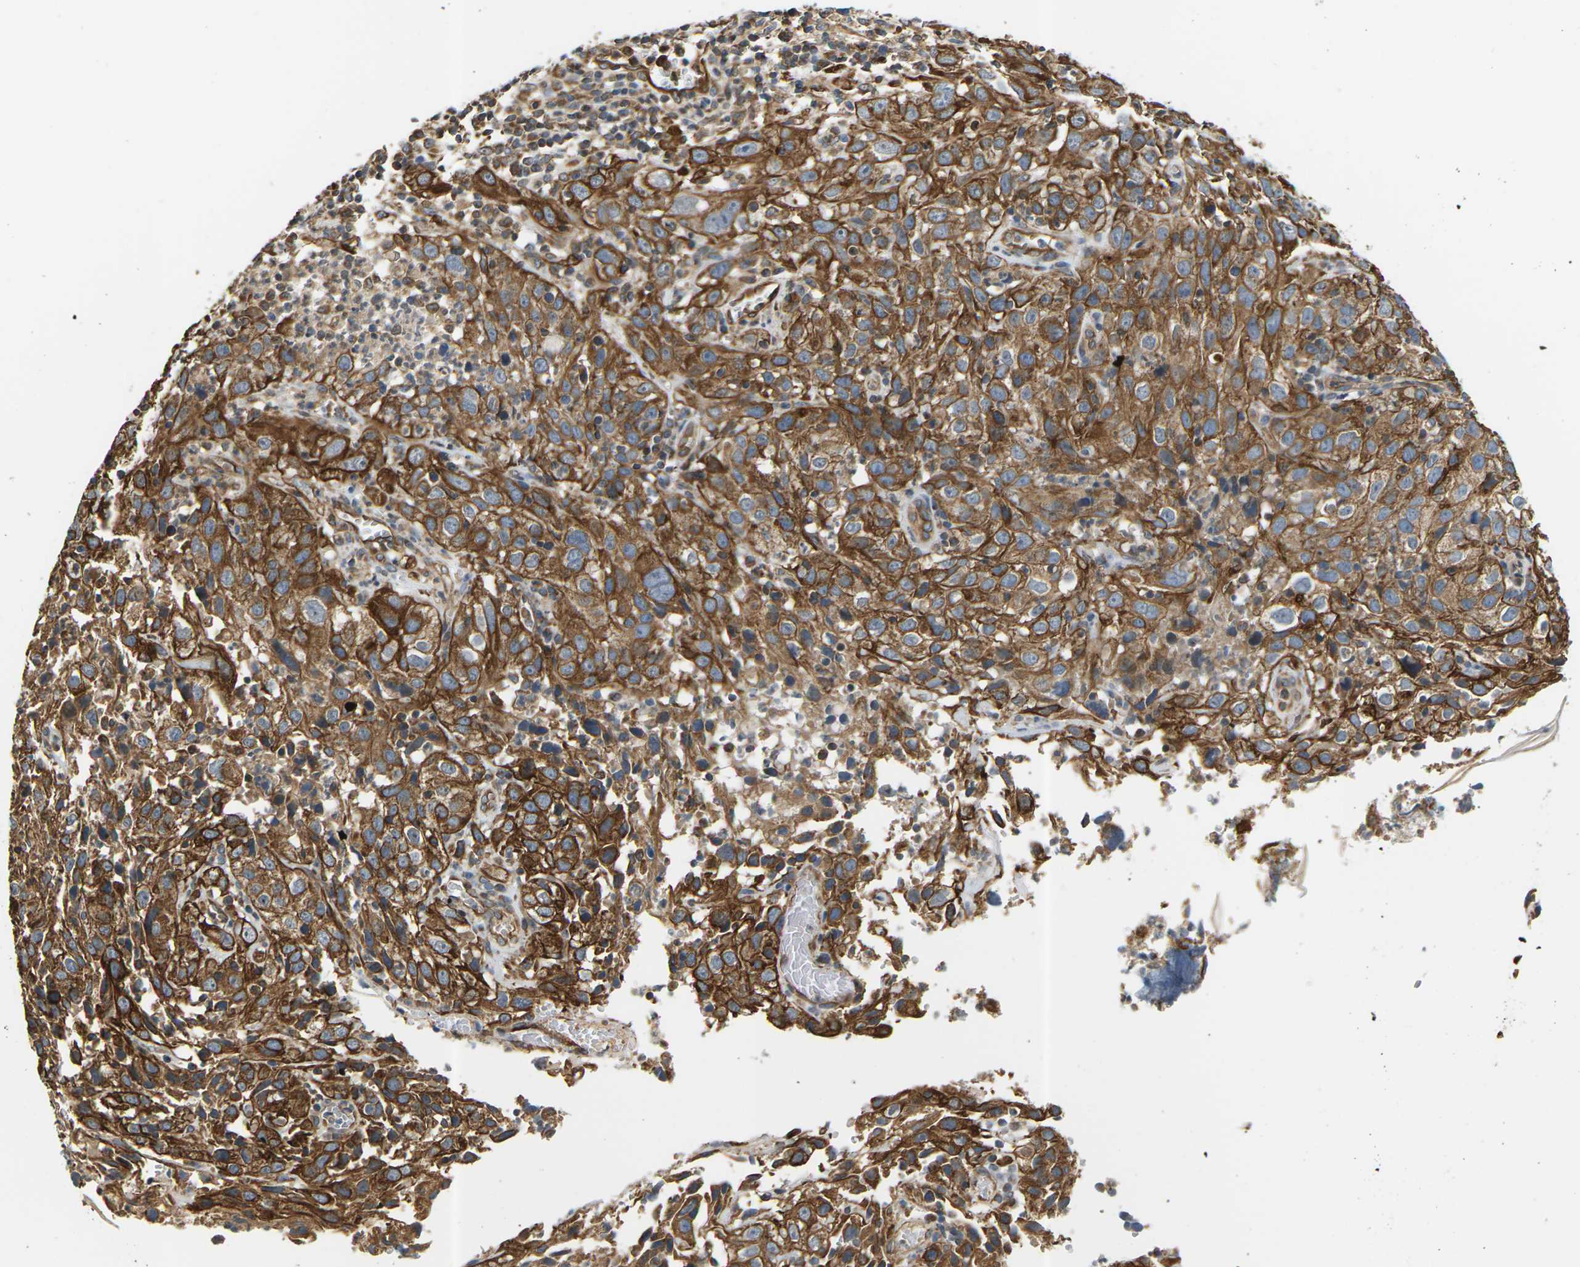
{"staining": {"intensity": "strong", "quantity": ">75%", "location": "cytoplasmic/membranous"}, "tissue": "cervical cancer", "cell_type": "Tumor cells", "image_type": "cancer", "snomed": [{"axis": "morphology", "description": "Squamous cell carcinoma, NOS"}, {"axis": "topography", "description": "Cervix"}], "caption": "IHC histopathology image of neoplastic tissue: squamous cell carcinoma (cervical) stained using immunohistochemistry (IHC) demonstrates high levels of strong protein expression localized specifically in the cytoplasmic/membranous of tumor cells, appearing as a cytoplasmic/membranous brown color.", "gene": "PCDHB4", "patient": {"sex": "female", "age": 32}}